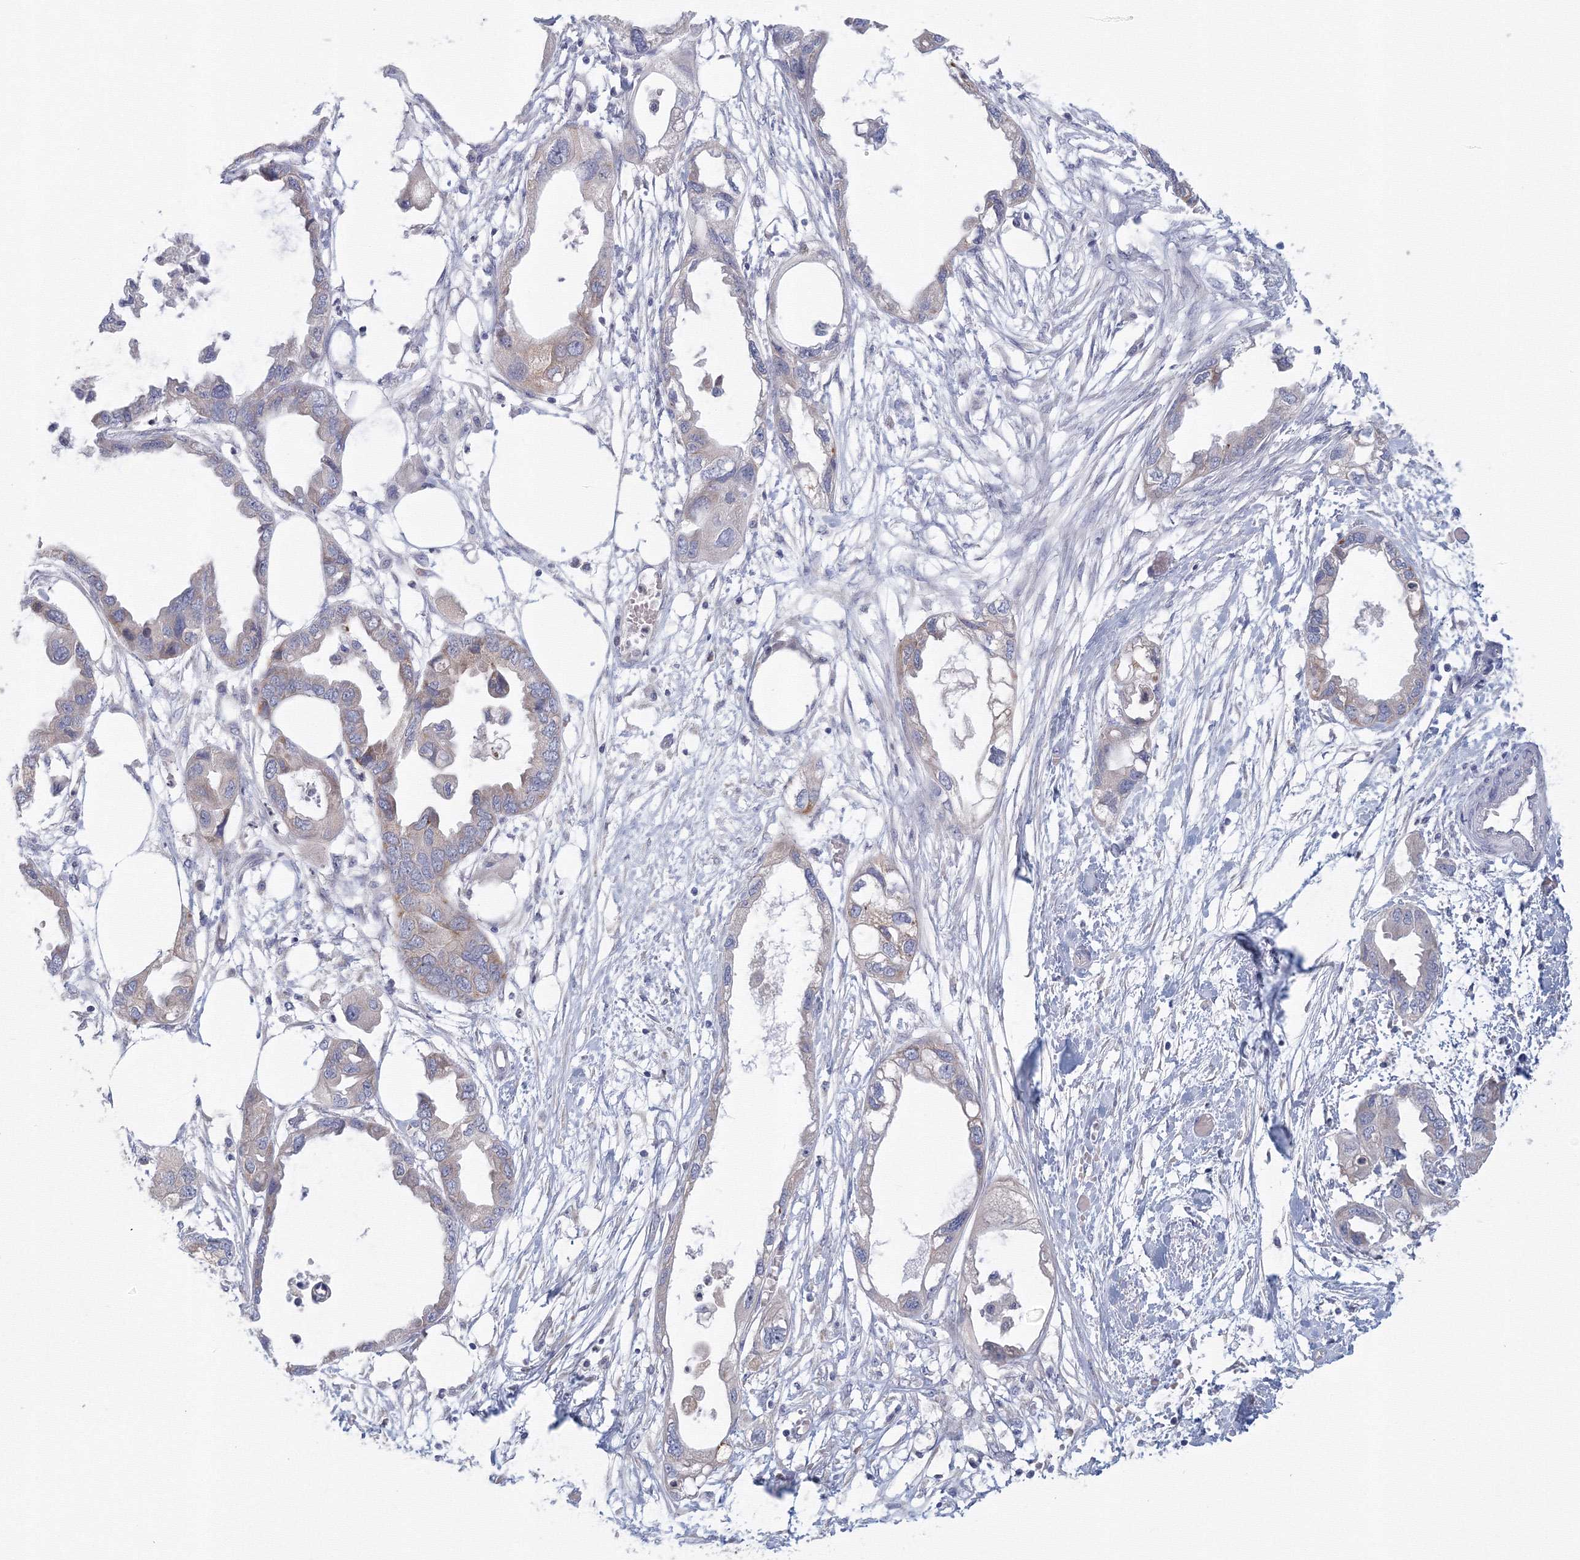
{"staining": {"intensity": "negative", "quantity": "none", "location": "none"}, "tissue": "endometrial cancer", "cell_type": "Tumor cells", "image_type": "cancer", "snomed": [{"axis": "morphology", "description": "Adenocarcinoma, NOS"}, {"axis": "morphology", "description": "Adenocarcinoma, metastatic, NOS"}, {"axis": "topography", "description": "Adipose tissue"}, {"axis": "topography", "description": "Endometrium"}], "caption": "An immunohistochemistry (IHC) image of endometrial cancer (adenocarcinoma) is shown. There is no staining in tumor cells of endometrial cancer (adenocarcinoma). Brightfield microscopy of immunohistochemistry stained with DAB (brown) and hematoxylin (blue), captured at high magnification.", "gene": "TACC2", "patient": {"sex": "female", "age": 67}}